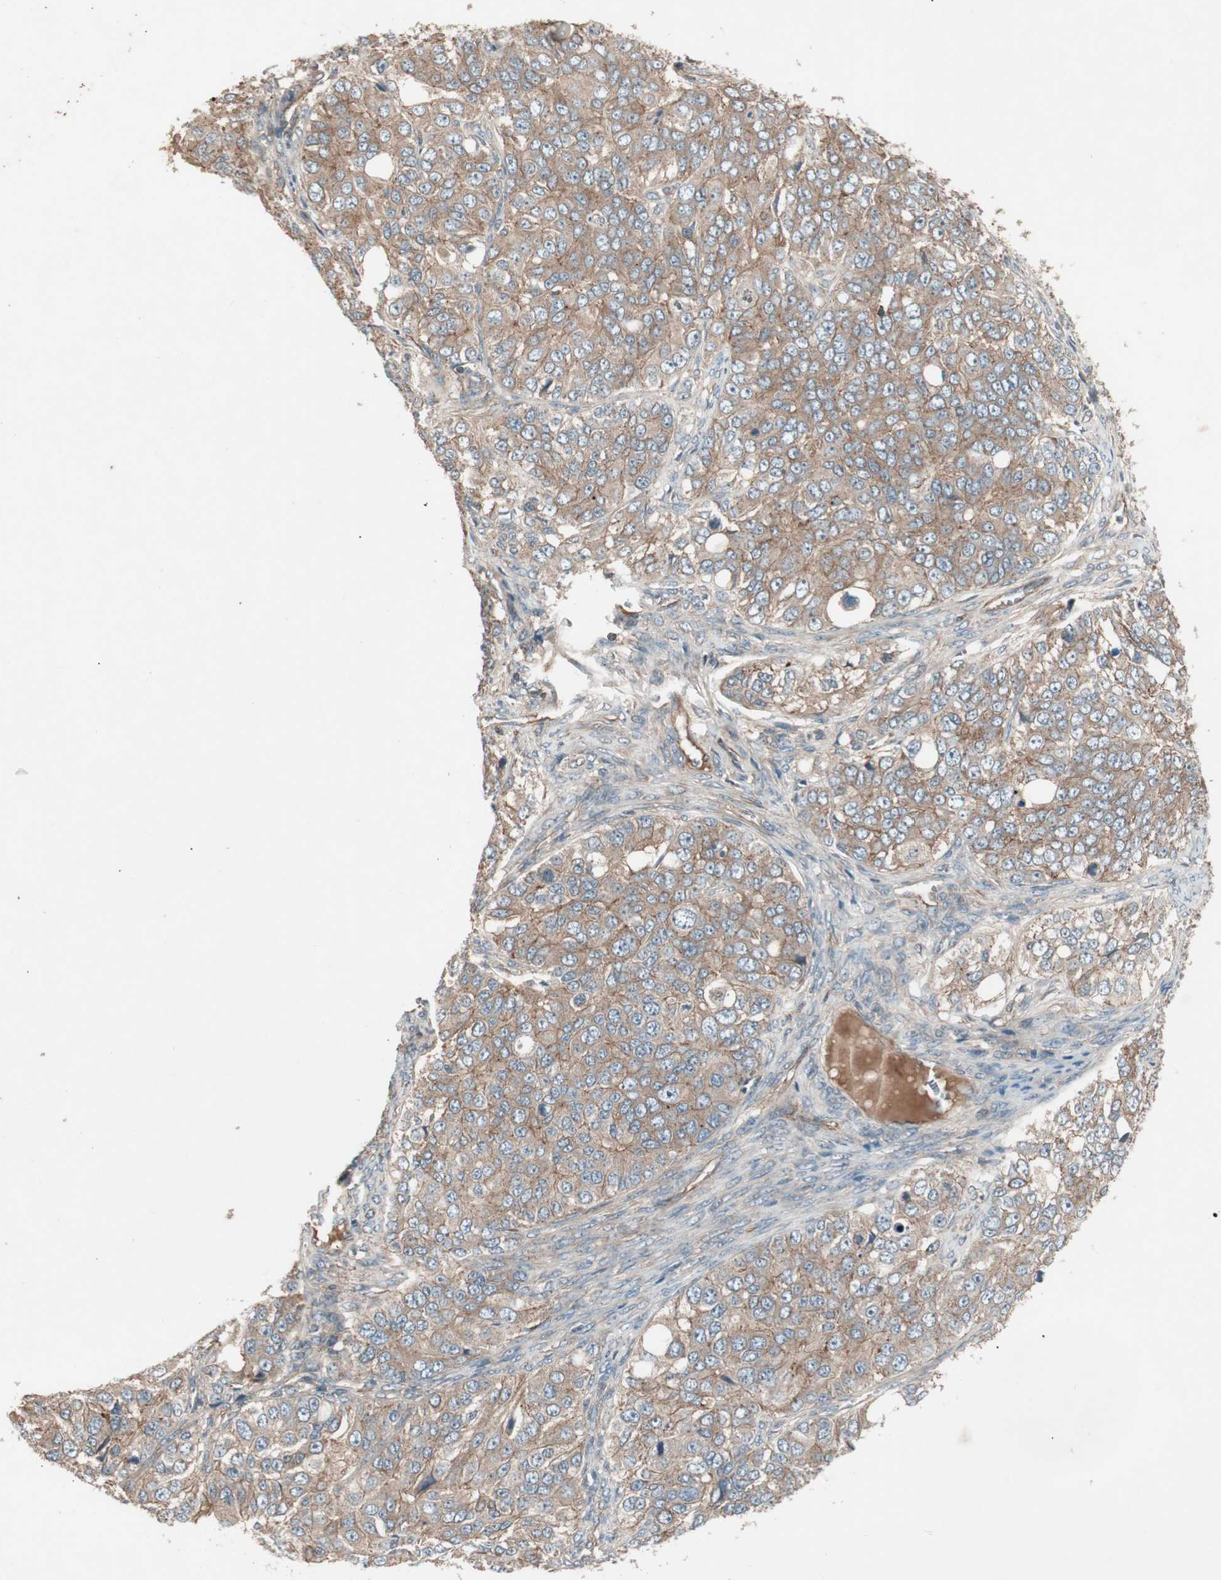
{"staining": {"intensity": "moderate", "quantity": ">75%", "location": "cytoplasmic/membranous"}, "tissue": "ovarian cancer", "cell_type": "Tumor cells", "image_type": "cancer", "snomed": [{"axis": "morphology", "description": "Carcinoma, endometroid"}, {"axis": "topography", "description": "Ovary"}], "caption": "The immunohistochemical stain labels moderate cytoplasmic/membranous expression in tumor cells of ovarian endometroid carcinoma tissue.", "gene": "TFPI", "patient": {"sex": "female", "age": 51}}